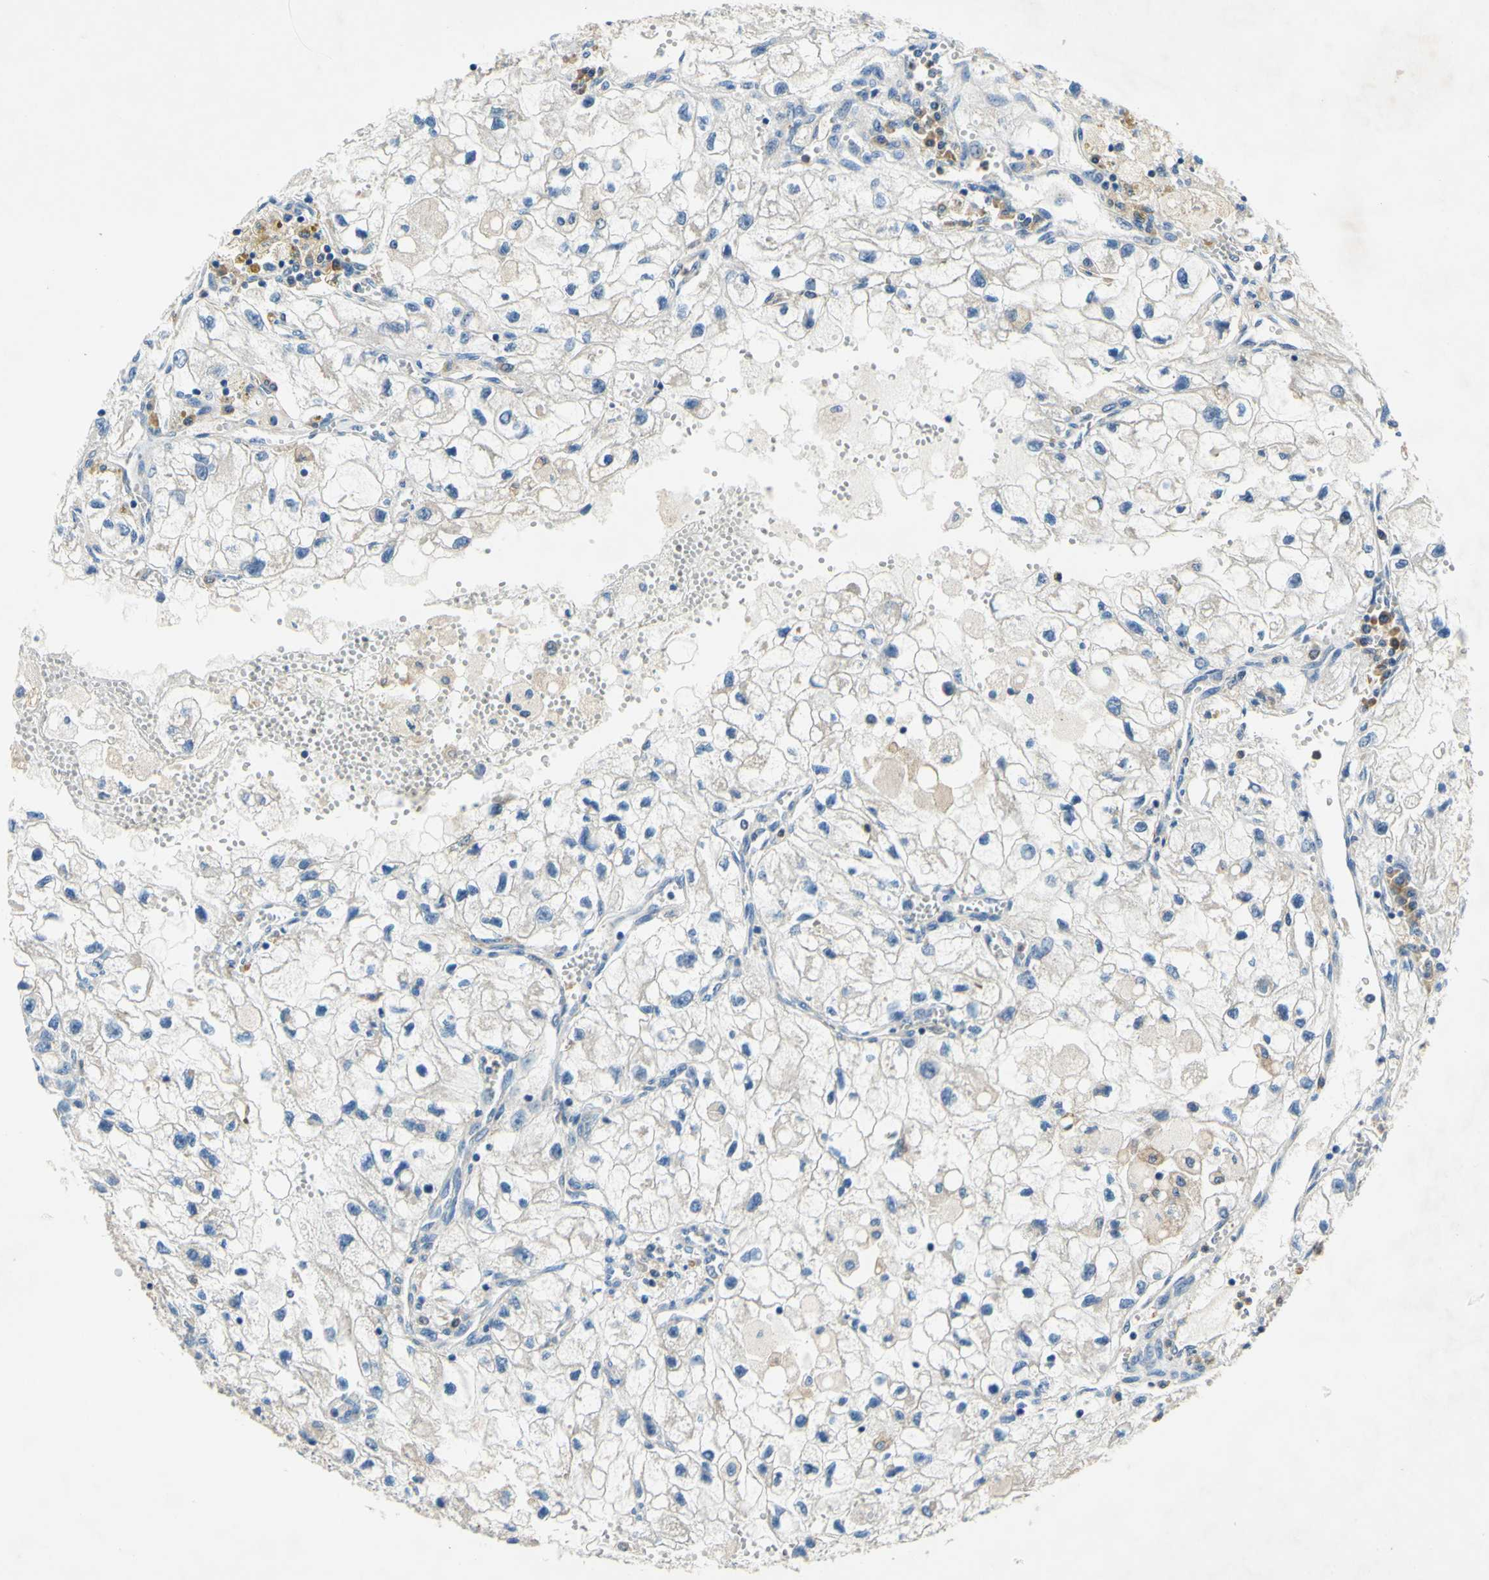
{"staining": {"intensity": "negative", "quantity": "none", "location": "none"}, "tissue": "renal cancer", "cell_type": "Tumor cells", "image_type": "cancer", "snomed": [{"axis": "morphology", "description": "Adenocarcinoma, NOS"}, {"axis": "topography", "description": "Kidney"}], "caption": "Tumor cells show no significant expression in renal adenocarcinoma.", "gene": "PLA2G4A", "patient": {"sex": "female", "age": 70}}